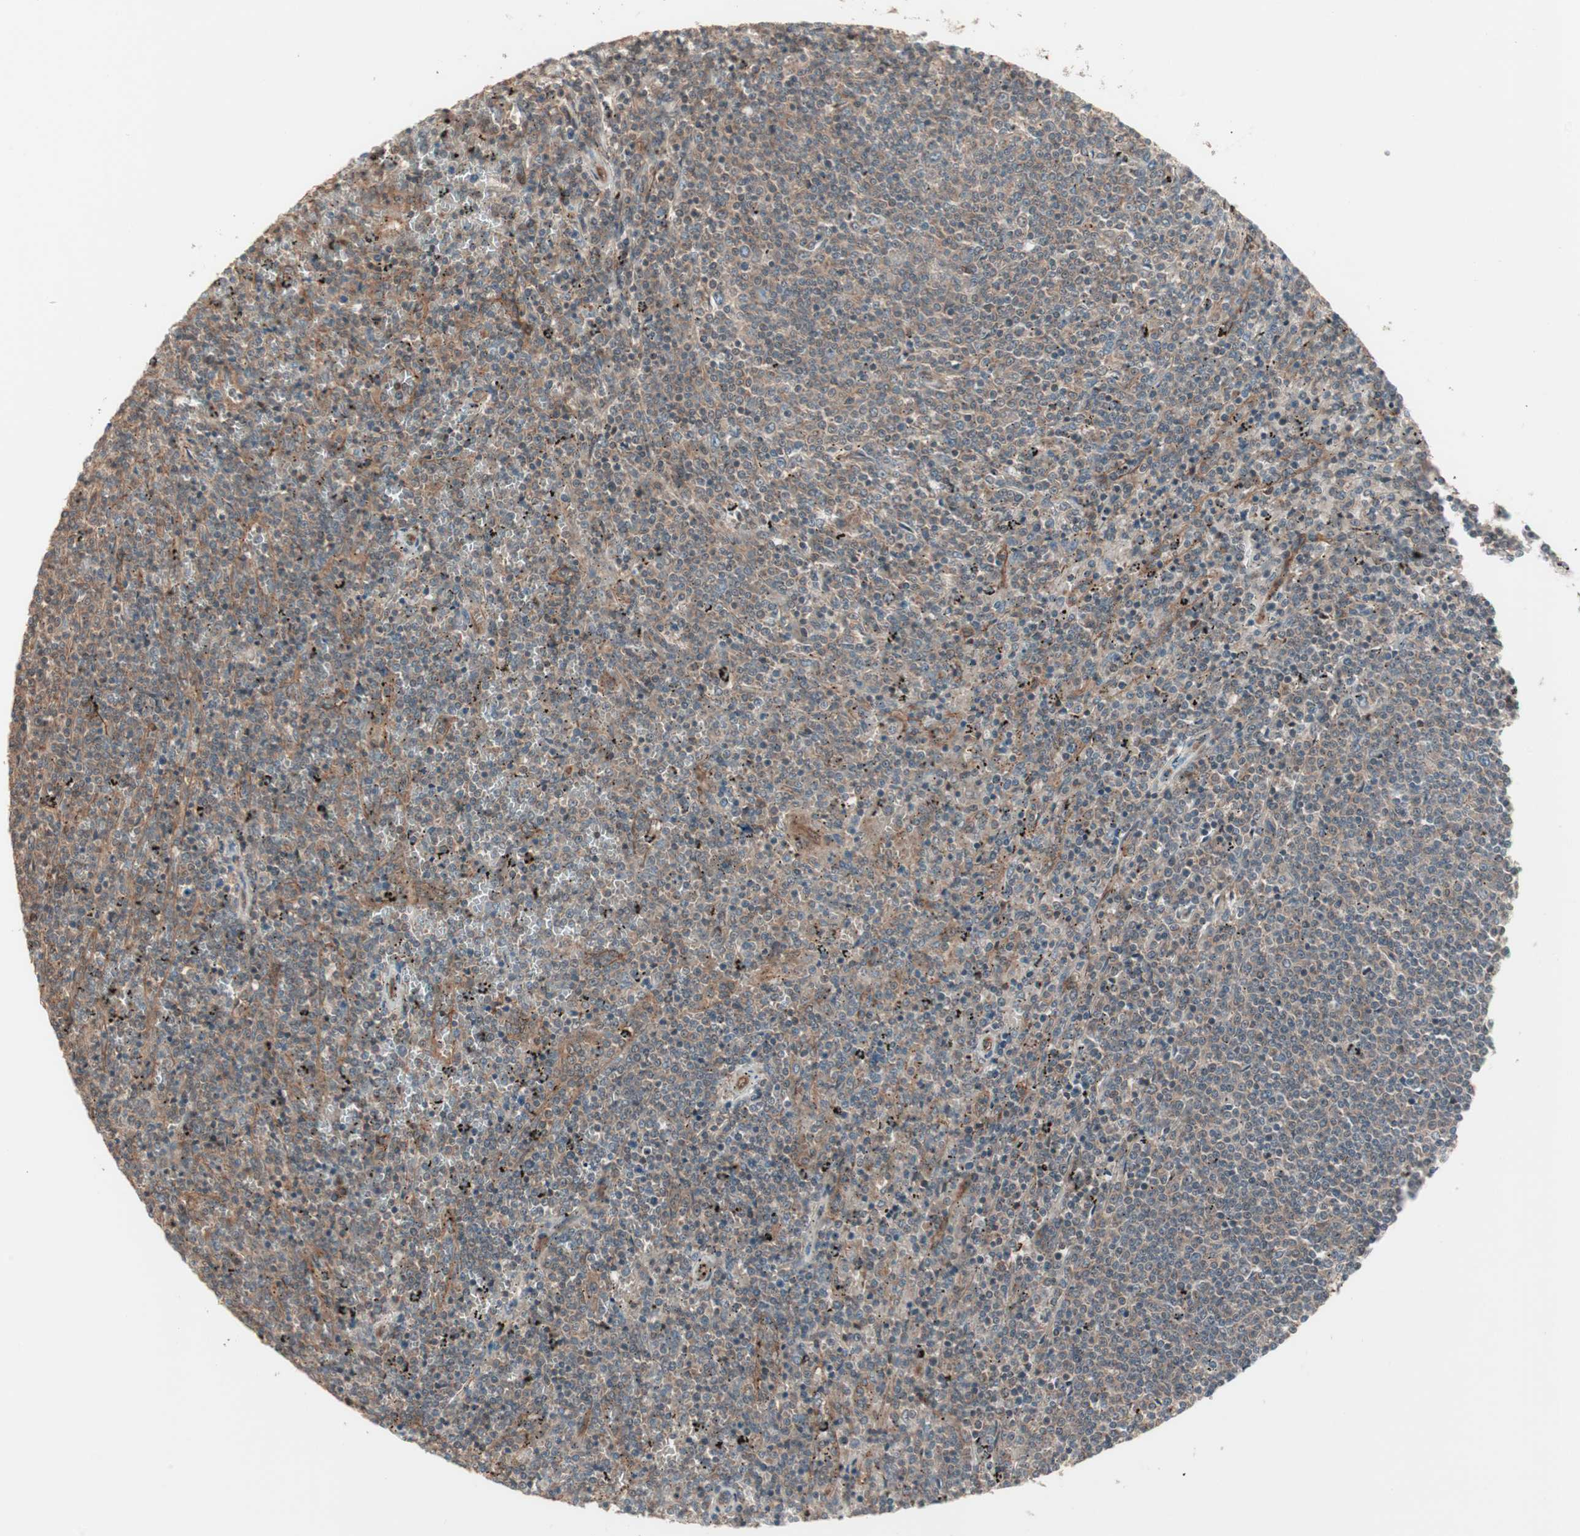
{"staining": {"intensity": "moderate", "quantity": ">75%", "location": "cytoplasmic/membranous"}, "tissue": "lymphoma", "cell_type": "Tumor cells", "image_type": "cancer", "snomed": [{"axis": "morphology", "description": "Malignant lymphoma, non-Hodgkin's type, Low grade"}, {"axis": "topography", "description": "Spleen"}], "caption": "Immunohistochemical staining of human lymphoma reveals moderate cytoplasmic/membranous protein expression in about >75% of tumor cells. (Brightfield microscopy of DAB IHC at high magnification).", "gene": "TFPI", "patient": {"sex": "female", "age": 50}}